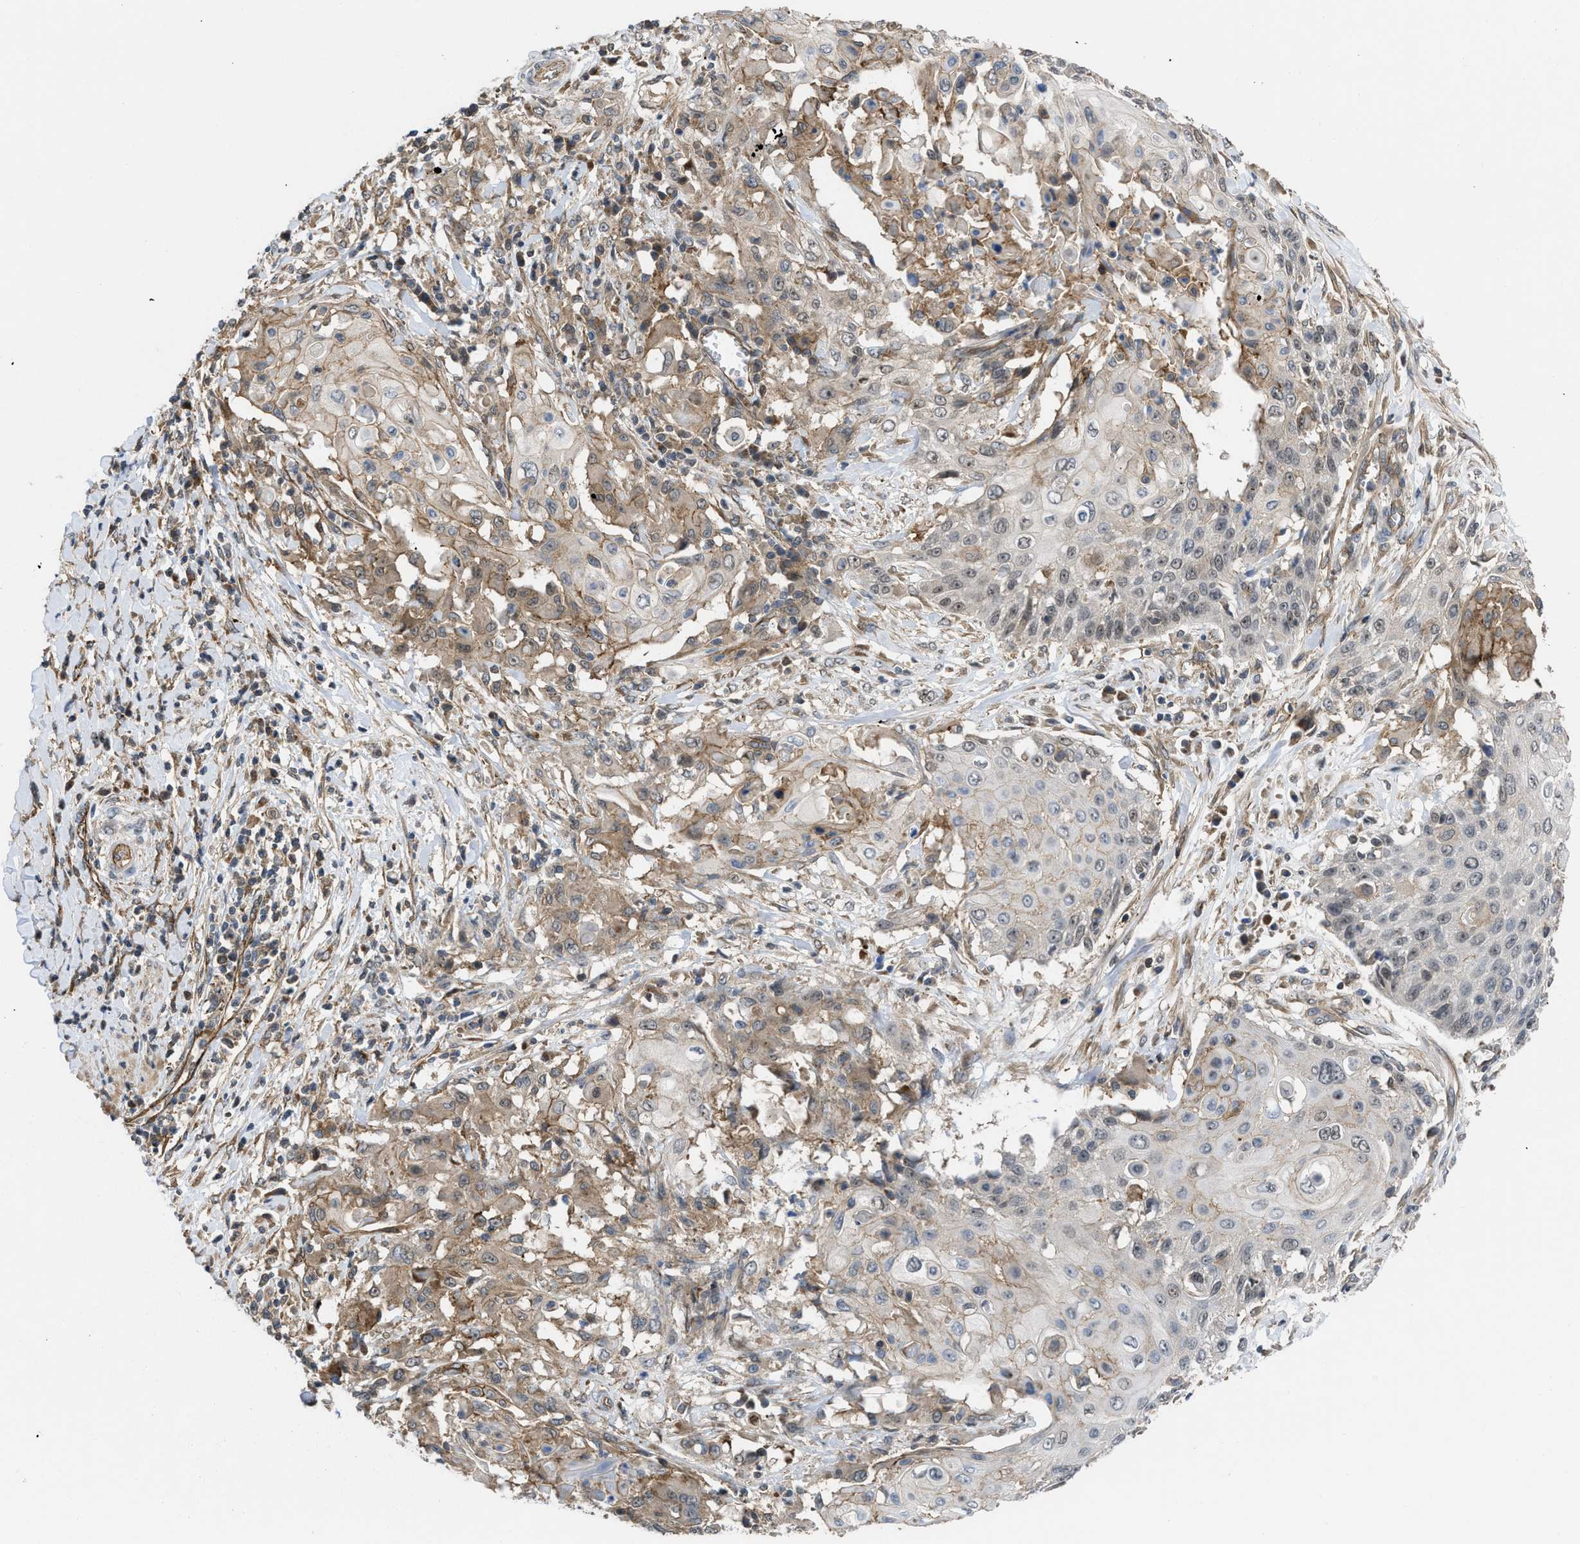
{"staining": {"intensity": "moderate", "quantity": "<25%", "location": "cytoplasmic/membranous"}, "tissue": "cervical cancer", "cell_type": "Tumor cells", "image_type": "cancer", "snomed": [{"axis": "morphology", "description": "Squamous cell carcinoma, NOS"}, {"axis": "topography", "description": "Cervix"}], "caption": "Cervical cancer stained with DAB (3,3'-diaminobenzidine) immunohistochemistry (IHC) displays low levels of moderate cytoplasmic/membranous staining in approximately <25% of tumor cells. (Stains: DAB (3,3'-diaminobenzidine) in brown, nuclei in blue, Microscopy: brightfield microscopy at high magnification).", "gene": "GPATCH2L", "patient": {"sex": "female", "age": 39}}